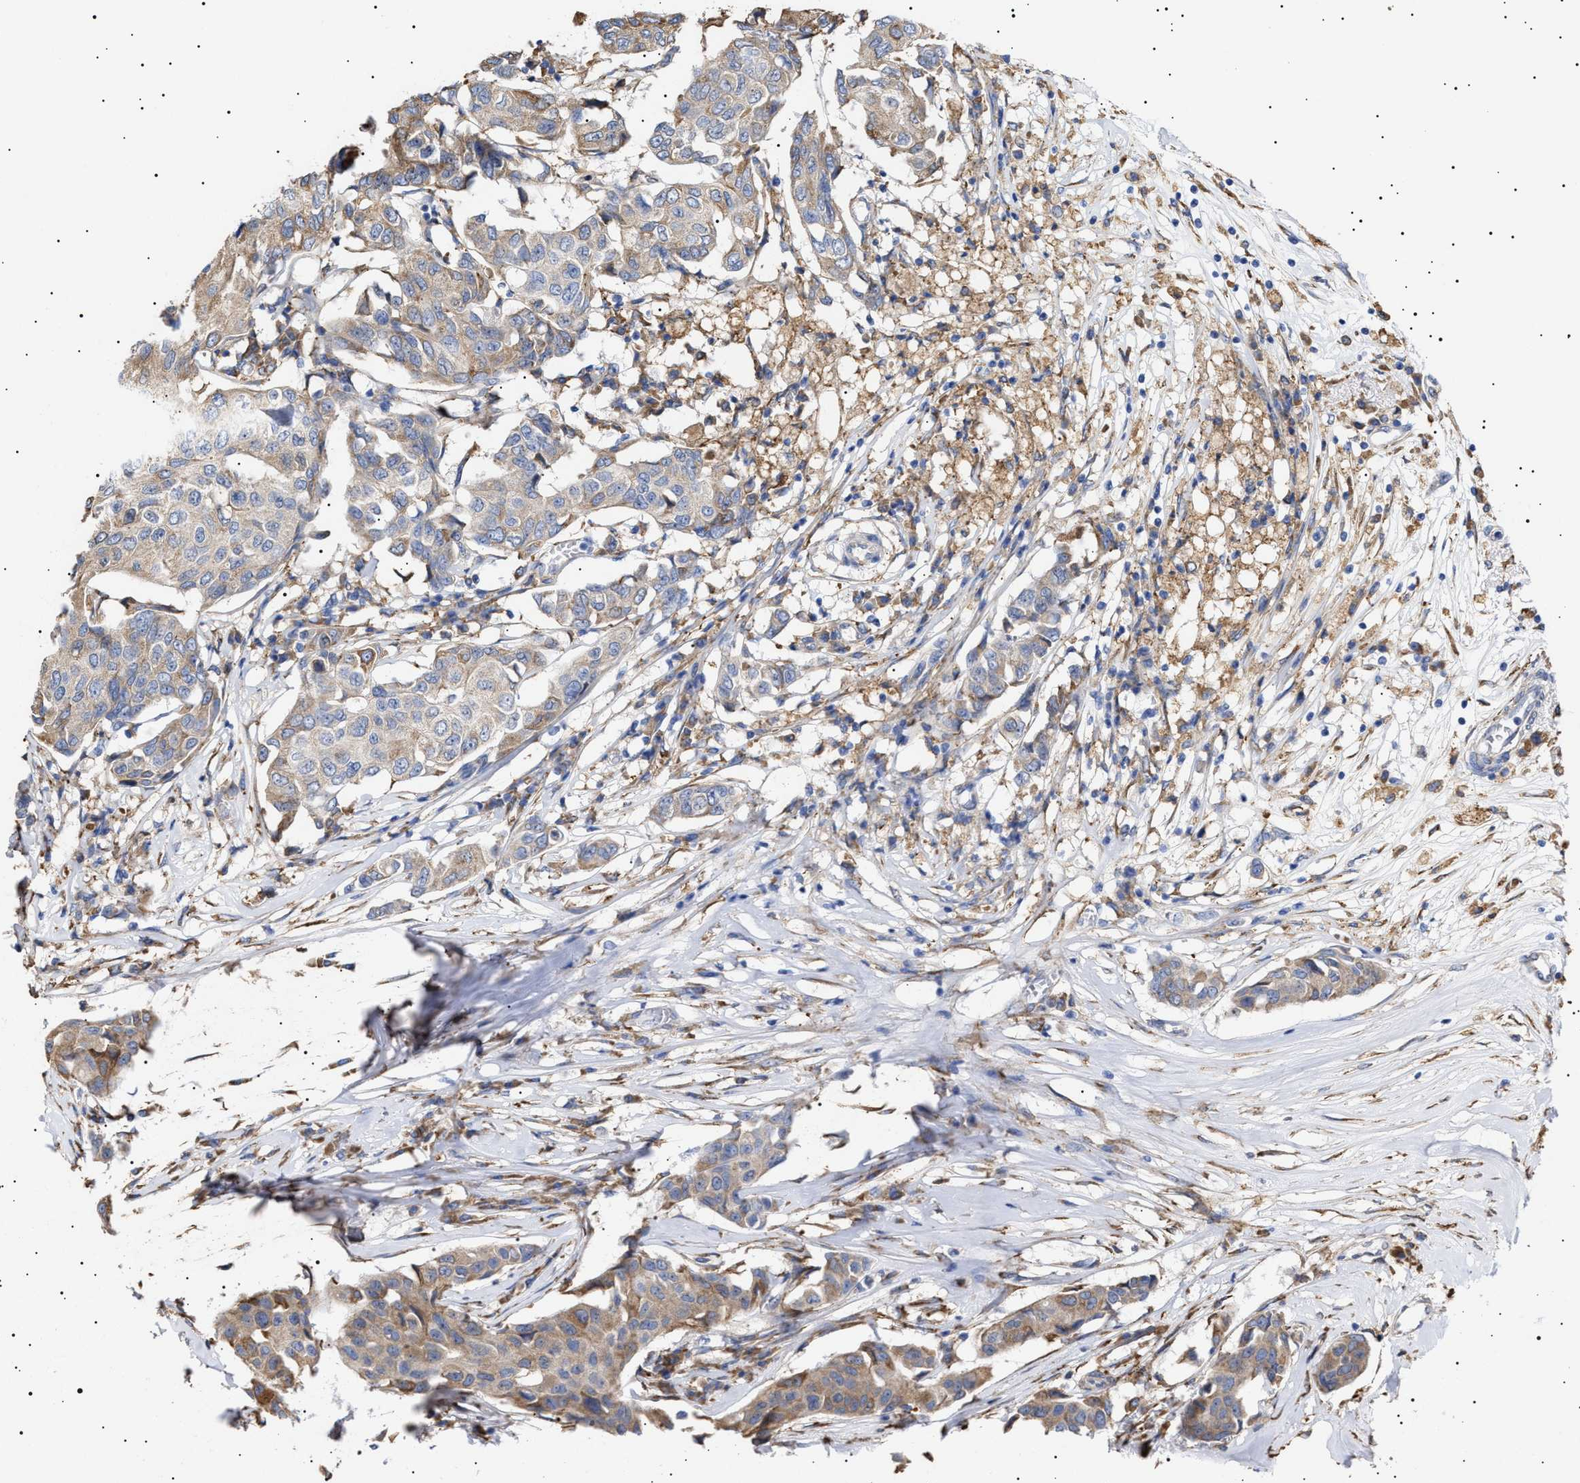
{"staining": {"intensity": "weak", "quantity": ">75%", "location": "cytoplasmic/membranous"}, "tissue": "breast cancer", "cell_type": "Tumor cells", "image_type": "cancer", "snomed": [{"axis": "morphology", "description": "Duct carcinoma"}, {"axis": "topography", "description": "Breast"}], "caption": "Immunohistochemistry (IHC) image of neoplastic tissue: human intraductal carcinoma (breast) stained using immunohistochemistry (IHC) displays low levels of weak protein expression localized specifically in the cytoplasmic/membranous of tumor cells, appearing as a cytoplasmic/membranous brown color.", "gene": "ERCC6L2", "patient": {"sex": "female", "age": 80}}